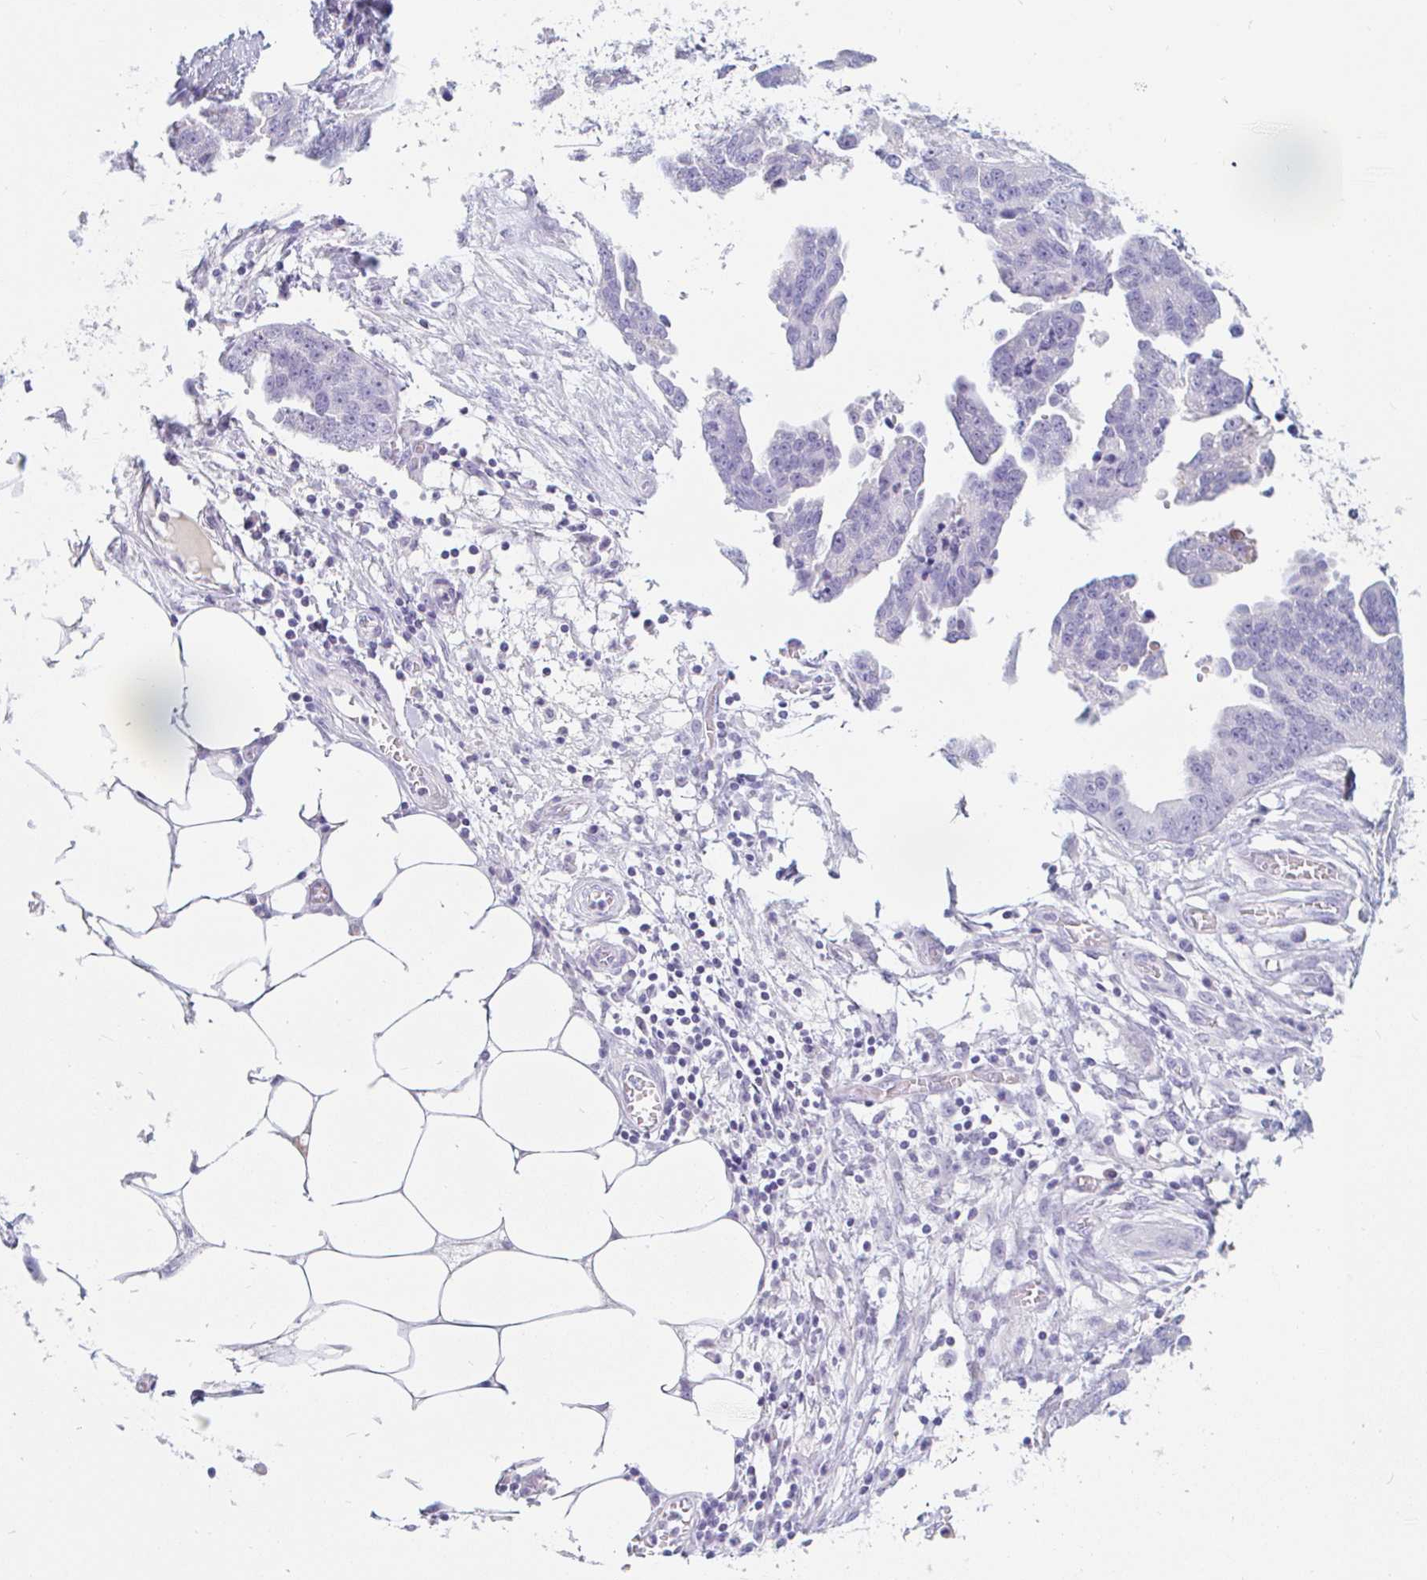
{"staining": {"intensity": "negative", "quantity": "none", "location": "none"}, "tissue": "ovarian cancer", "cell_type": "Tumor cells", "image_type": "cancer", "snomed": [{"axis": "morphology", "description": "Cystadenocarcinoma, serous, NOS"}, {"axis": "topography", "description": "Ovary"}], "caption": "Immunohistochemical staining of human ovarian cancer (serous cystadenocarcinoma) demonstrates no significant staining in tumor cells. The staining is performed using DAB brown chromogen with nuclei counter-stained in using hematoxylin.", "gene": "TEX44", "patient": {"sex": "female", "age": 75}}